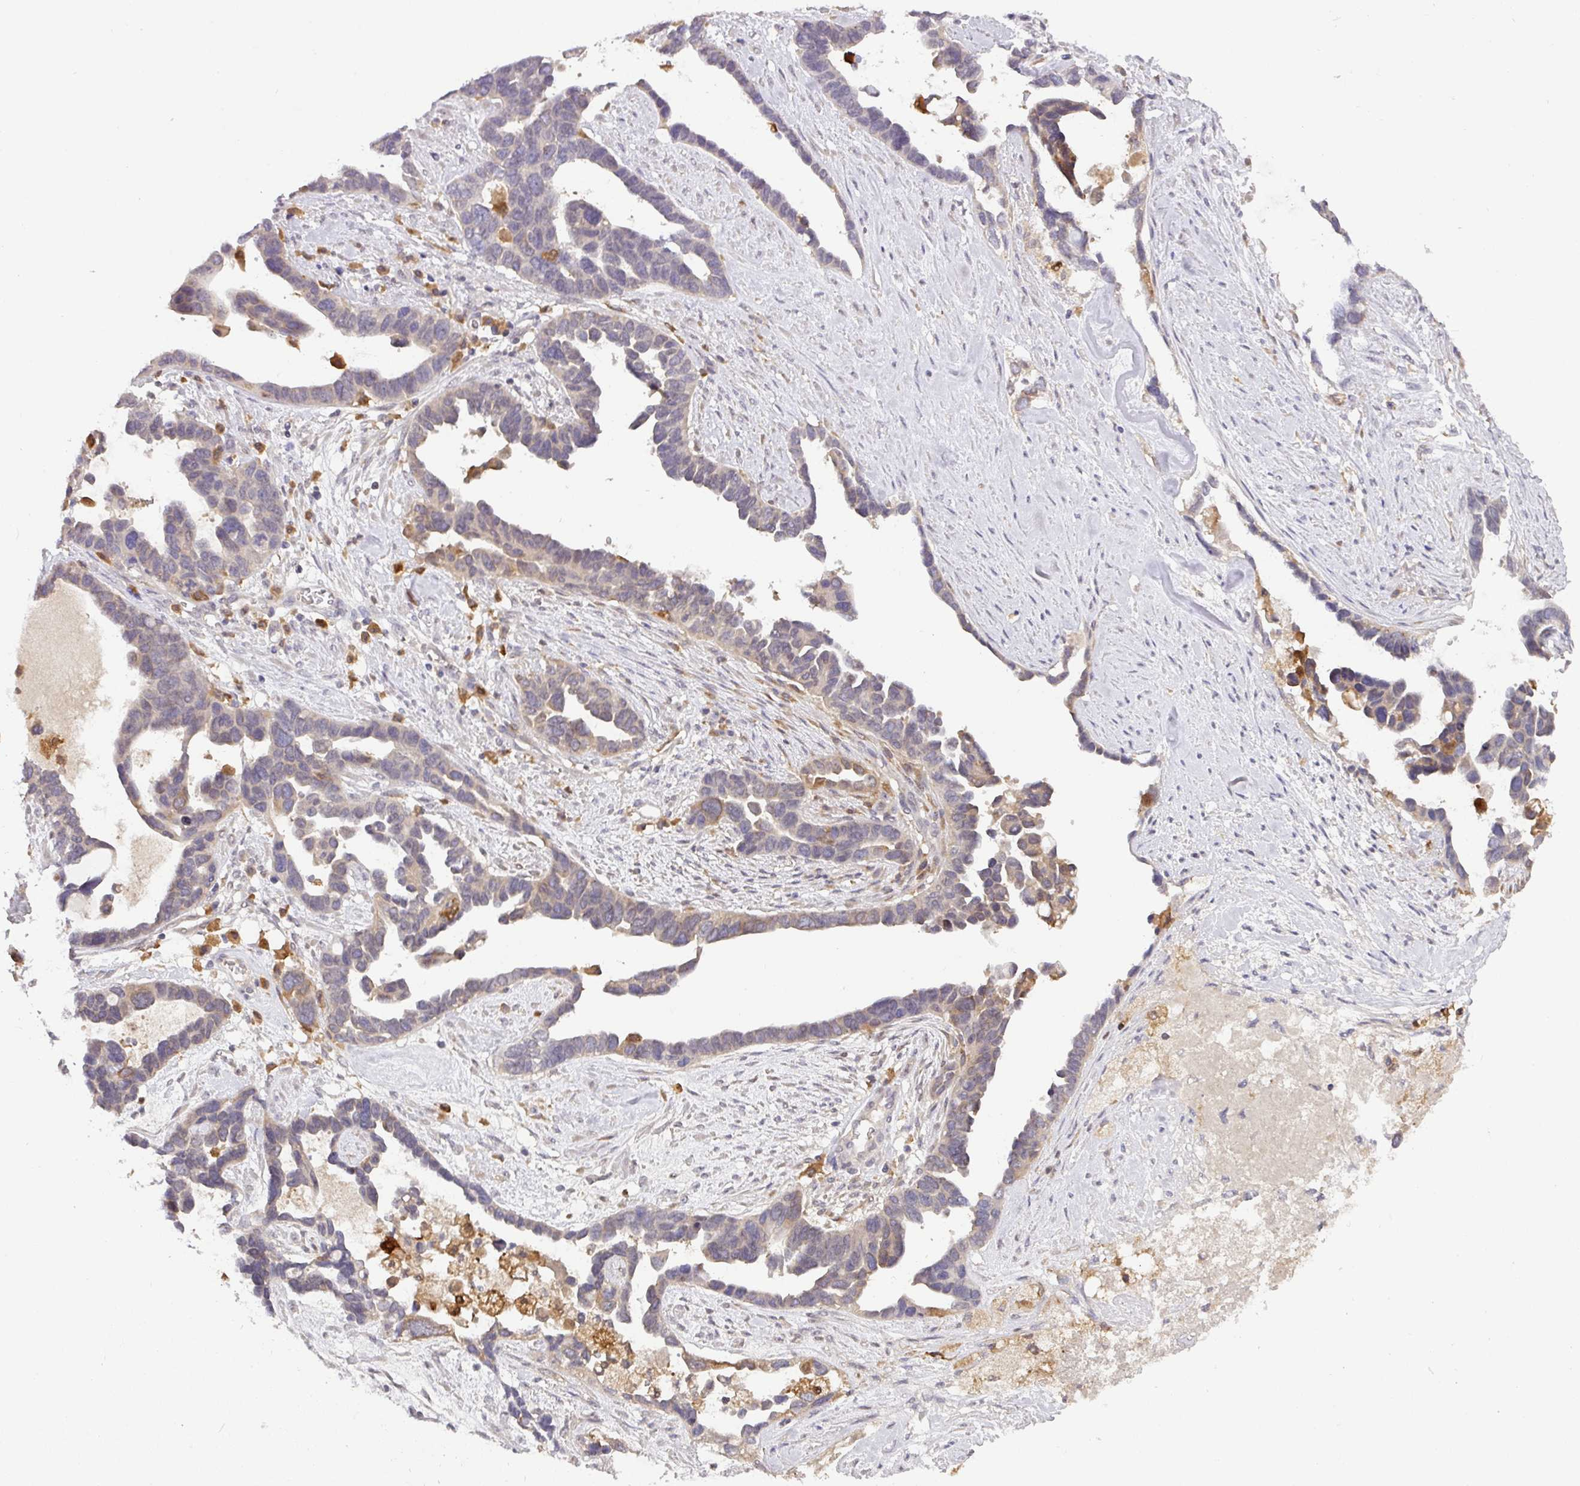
{"staining": {"intensity": "weak", "quantity": "<25%", "location": "cytoplasmic/membranous"}, "tissue": "ovarian cancer", "cell_type": "Tumor cells", "image_type": "cancer", "snomed": [{"axis": "morphology", "description": "Cystadenocarcinoma, serous, NOS"}, {"axis": "topography", "description": "Ovary"}], "caption": "Ovarian serous cystadenocarcinoma stained for a protein using IHC exhibits no expression tumor cells.", "gene": "GCNT7", "patient": {"sex": "female", "age": 54}}